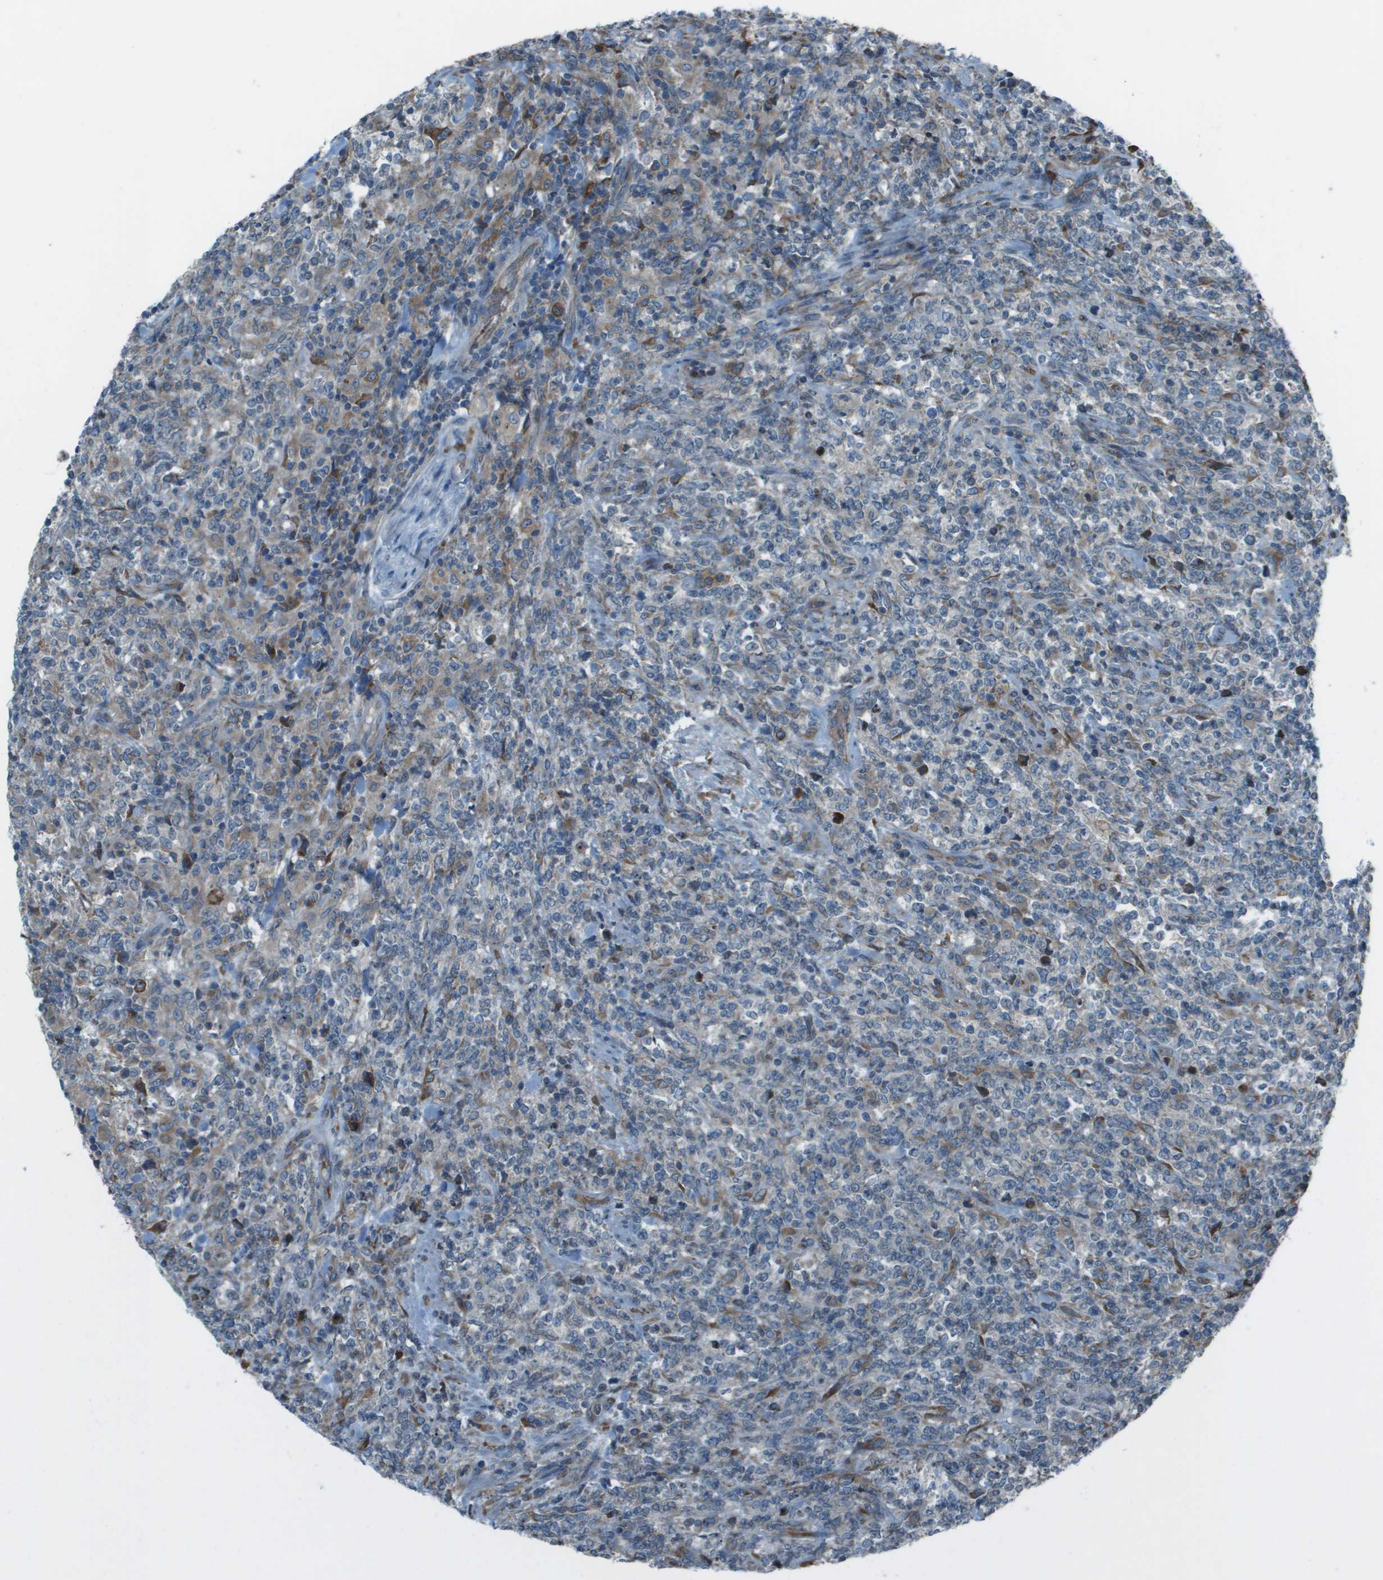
{"staining": {"intensity": "moderate", "quantity": "<25%", "location": "cytoplasmic/membranous"}, "tissue": "lymphoma", "cell_type": "Tumor cells", "image_type": "cancer", "snomed": [{"axis": "morphology", "description": "Malignant lymphoma, non-Hodgkin's type, High grade"}, {"axis": "topography", "description": "Soft tissue"}], "caption": "Immunohistochemistry (IHC) of high-grade malignant lymphoma, non-Hodgkin's type reveals low levels of moderate cytoplasmic/membranous expression in approximately <25% of tumor cells.", "gene": "UTS2", "patient": {"sex": "male", "age": 18}}